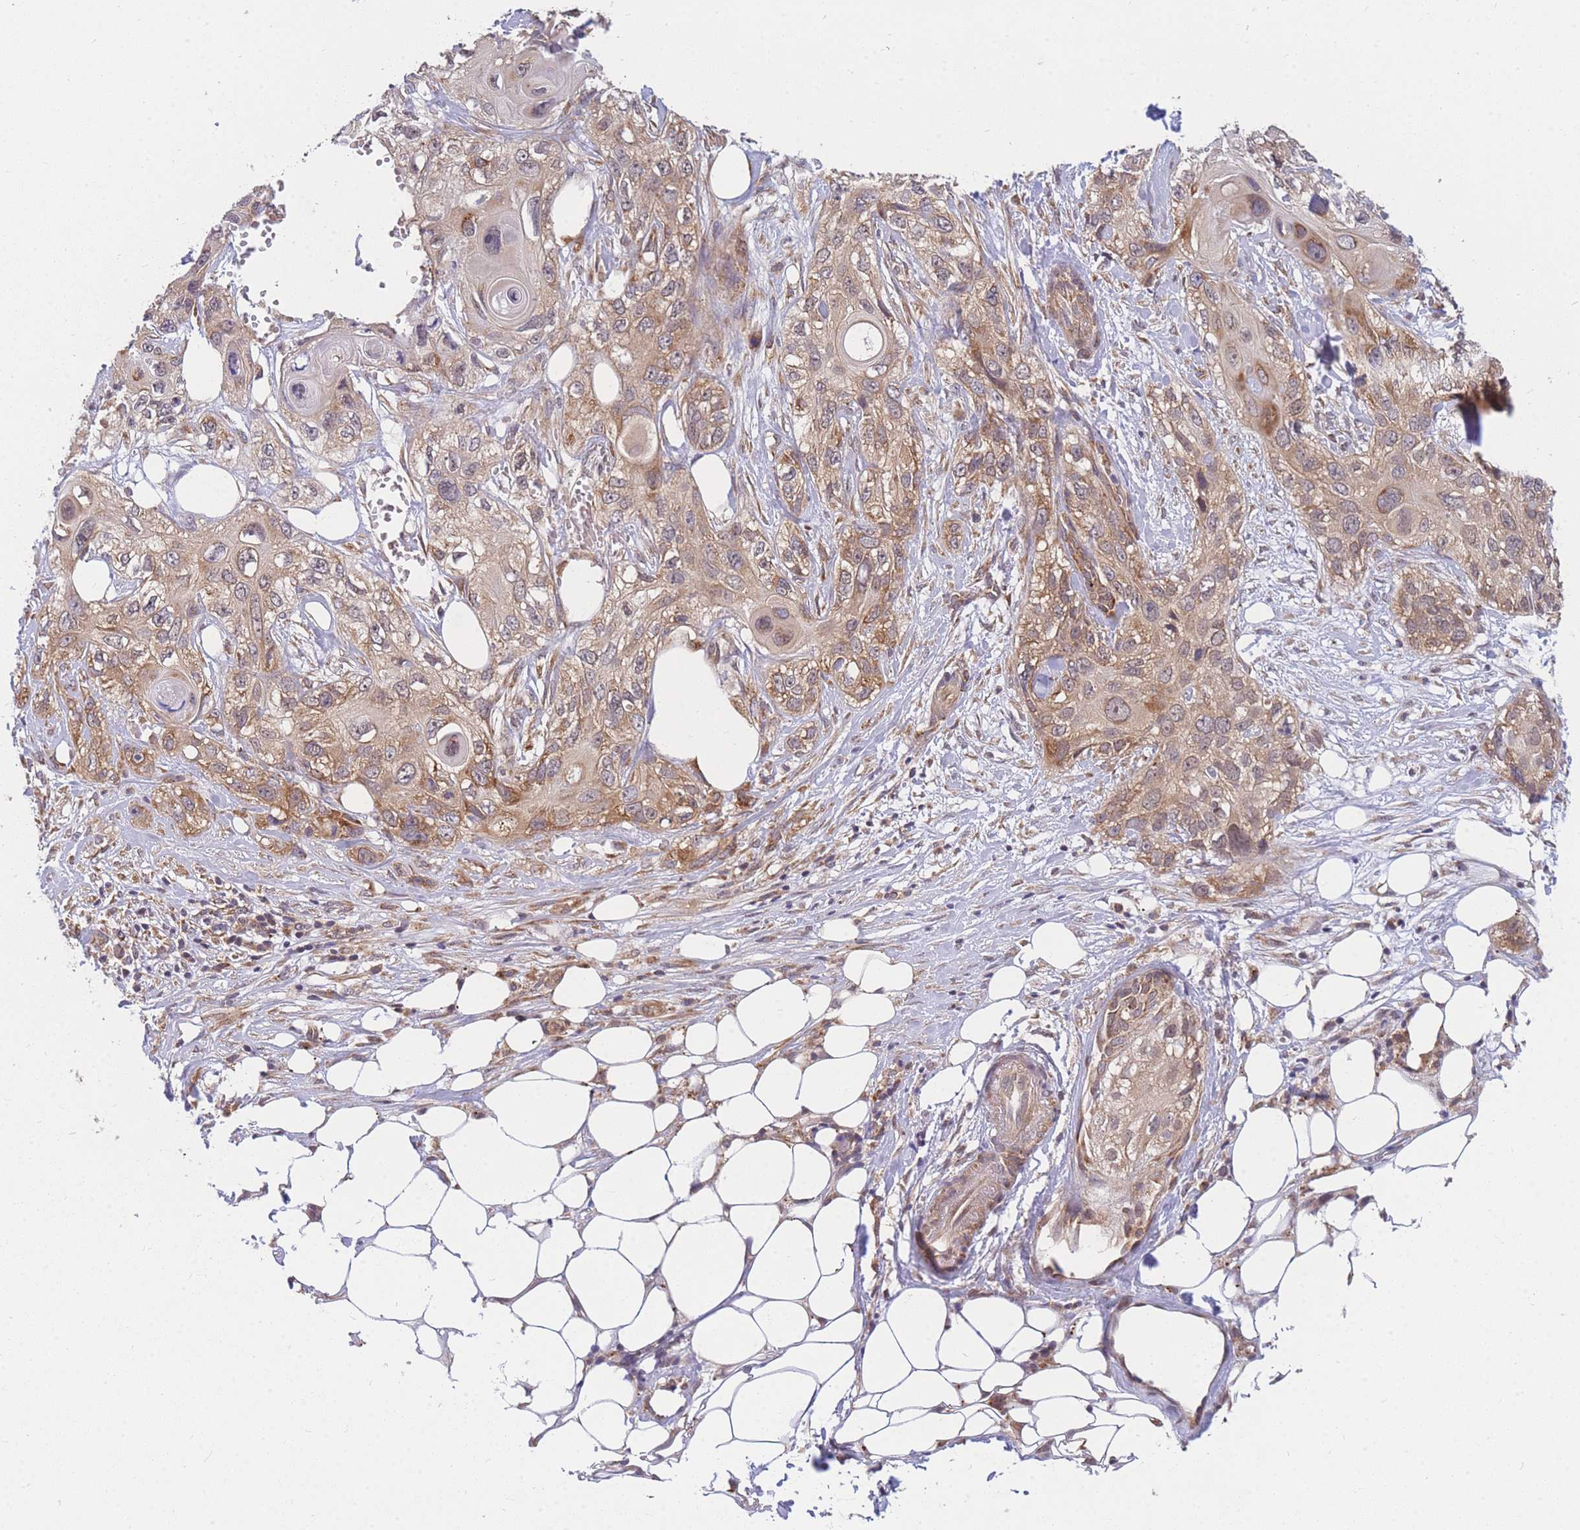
{"staining": {"intensity": "moderate", "quantity": ">75%", "location": "cytoplasmic/membranous"}, "tissue": "skin cancer", "cell_type": "Tumor cells", "image_type": "cancer", "snomed": [{"axis": "morphology", "description": "Normal tissue, NOS"}, {"axis": "morphology", "description": "Squamous cell carcinoma, NOS"}, {"axis": "topography", "description": "Skin"}], "caption": "Moderate cytoplasmic/membranous staining is seen in about >75% of tumor cells in squamous cell carcinoma (skin).", "gene": "MRPL23", "patient": {"sex": "male", "age": 72}}